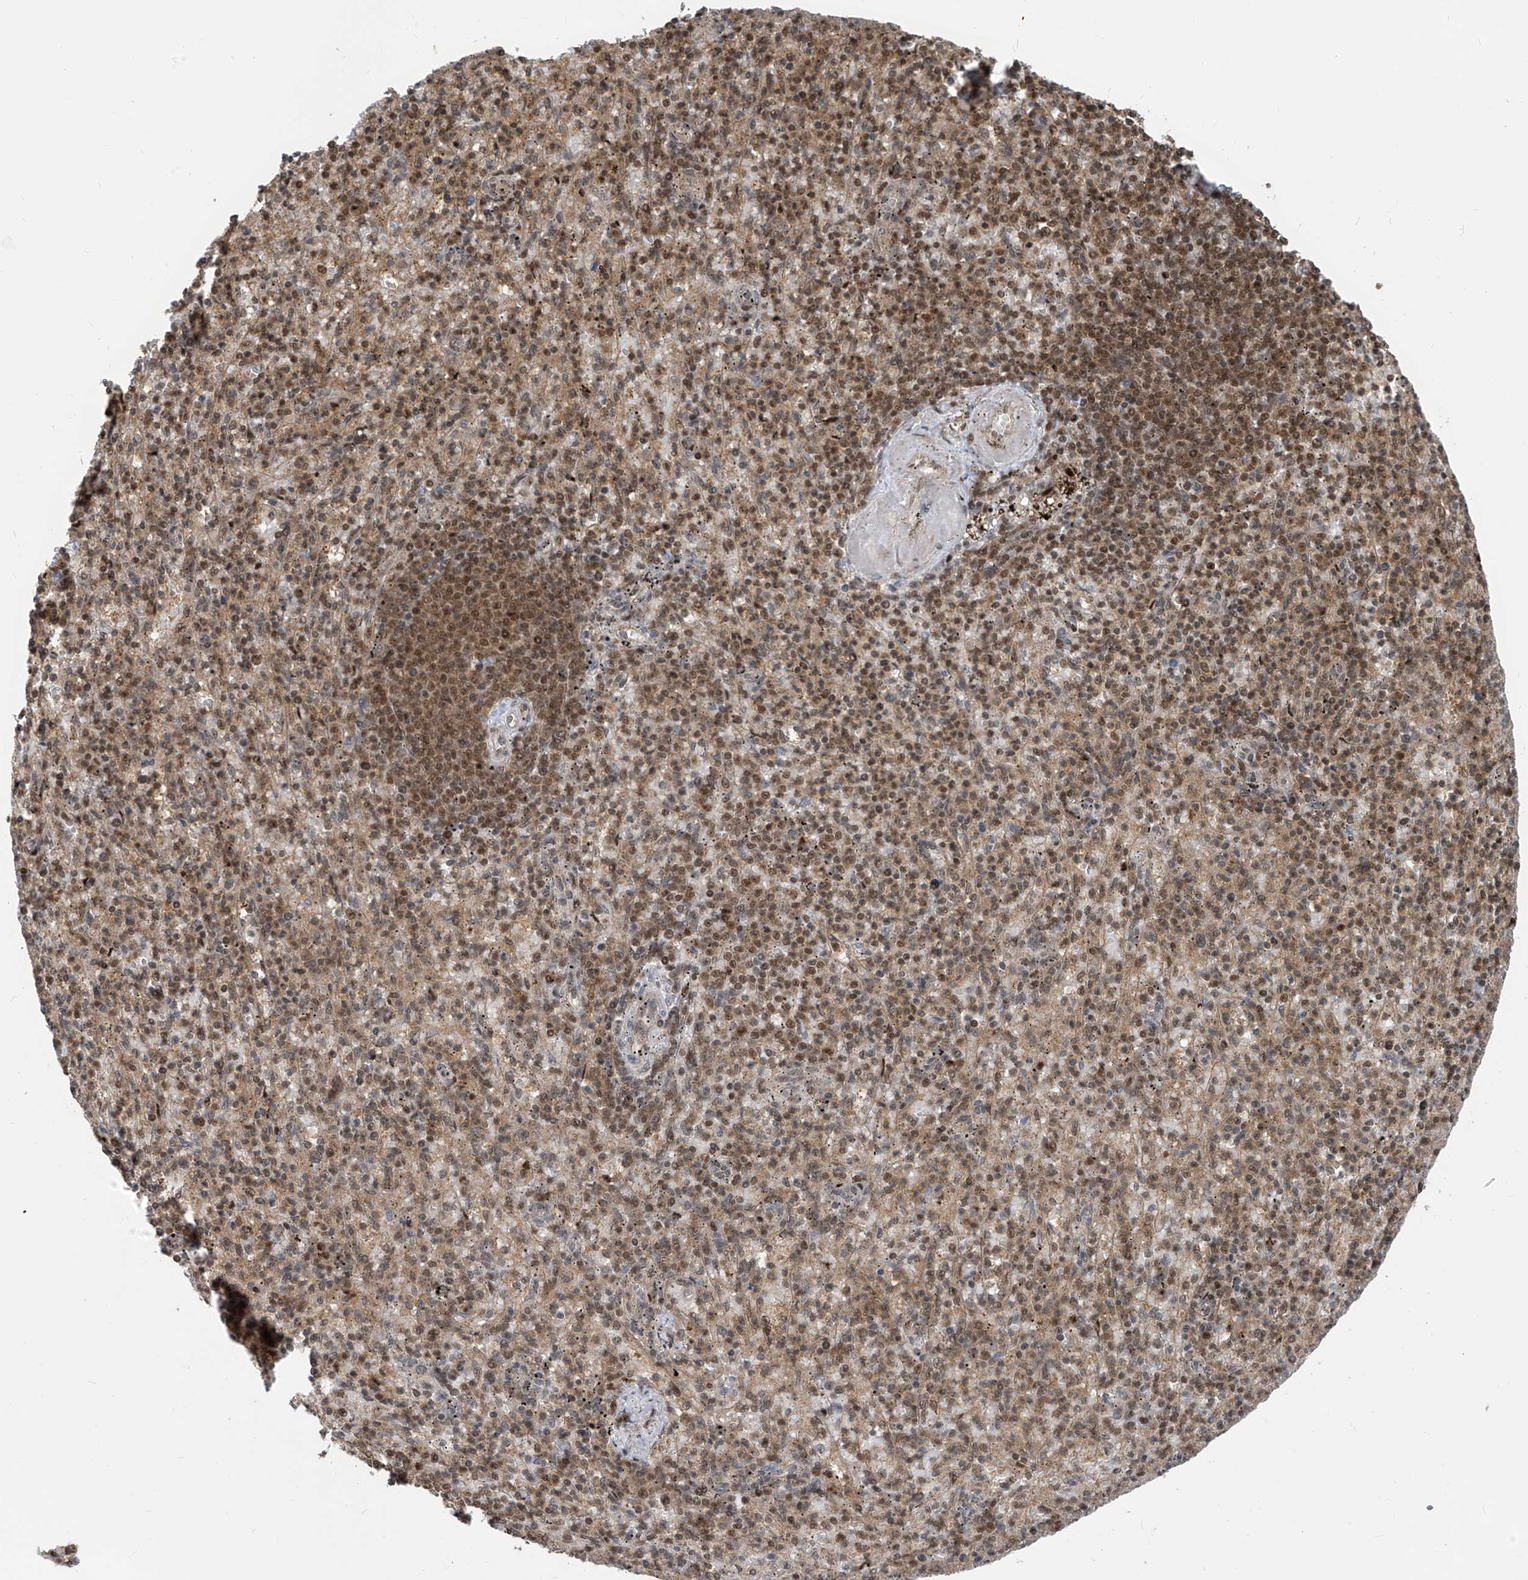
{"staining": {"intensity": "moderate", "quantity": "25%-75%", "location": "nuclear"}, "tissue": "spleen", "cell_type": "Cells in red pulp", "image_type": "normal", "snomed": [{"axis": "morphology", "description": "Normal tissue, NOS"}, {"axis": "topography", "description": "Spleen"}], "caption": "Protein staining of normal spleen reveals moderate nuclear positivity in about 25%-75% of cells in red pulp. The staining was performed using DAB, with brown indicating positive protein expression. Nuclei are stained blue with hematoxylin.", "gene": "LAGE3", "patient": {"sex": "female", "age": 74}}